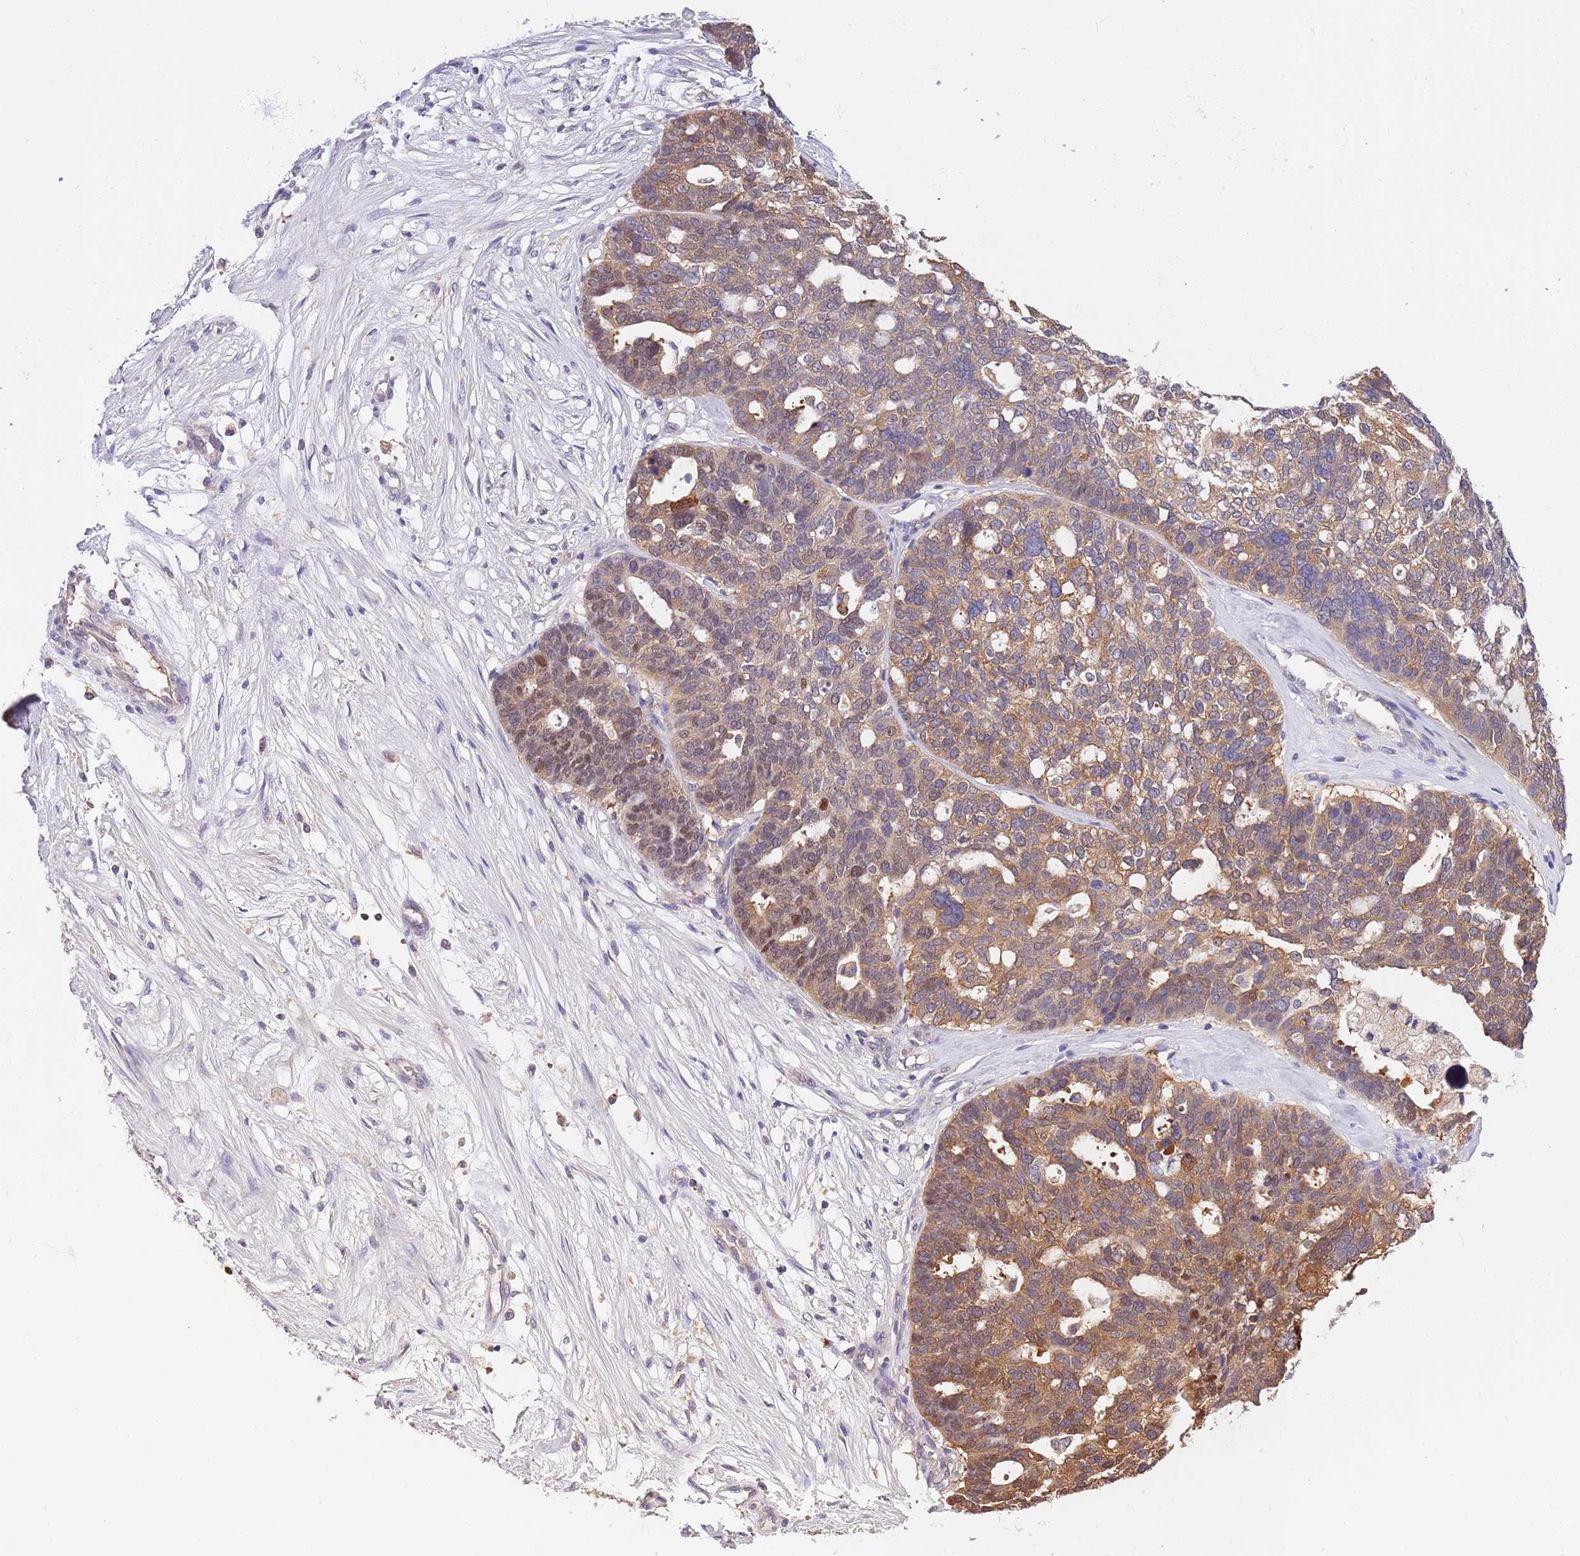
{"staining": {"intensity": "moderate", "quantity": ">75%", "location": "cytoplasmic/membranous,nuclear"}, "tissue": "ovarian cancer", "cell_type": "Tumor cells", "image_type": "cancer", "snomed": [{"axis": "morphology", "description": "Cystadenocarcinoma, serous, NOS"}, {"axis": "topography", "description": "Ovary"}], "caption": "Immunohistochemistry (IHC) image of neoplastic tissue: ovarian cancer stained using immunohistochemistry reveals medium levels of moderate protein expression localized specifically in the cytoplasmic/membranous and nuclear of tumor cells, appearing as a cytoplasmic/membranous and nuclear brown color.", "gene": "STIP1", "patient": {"sex": "female", "age": 59}}